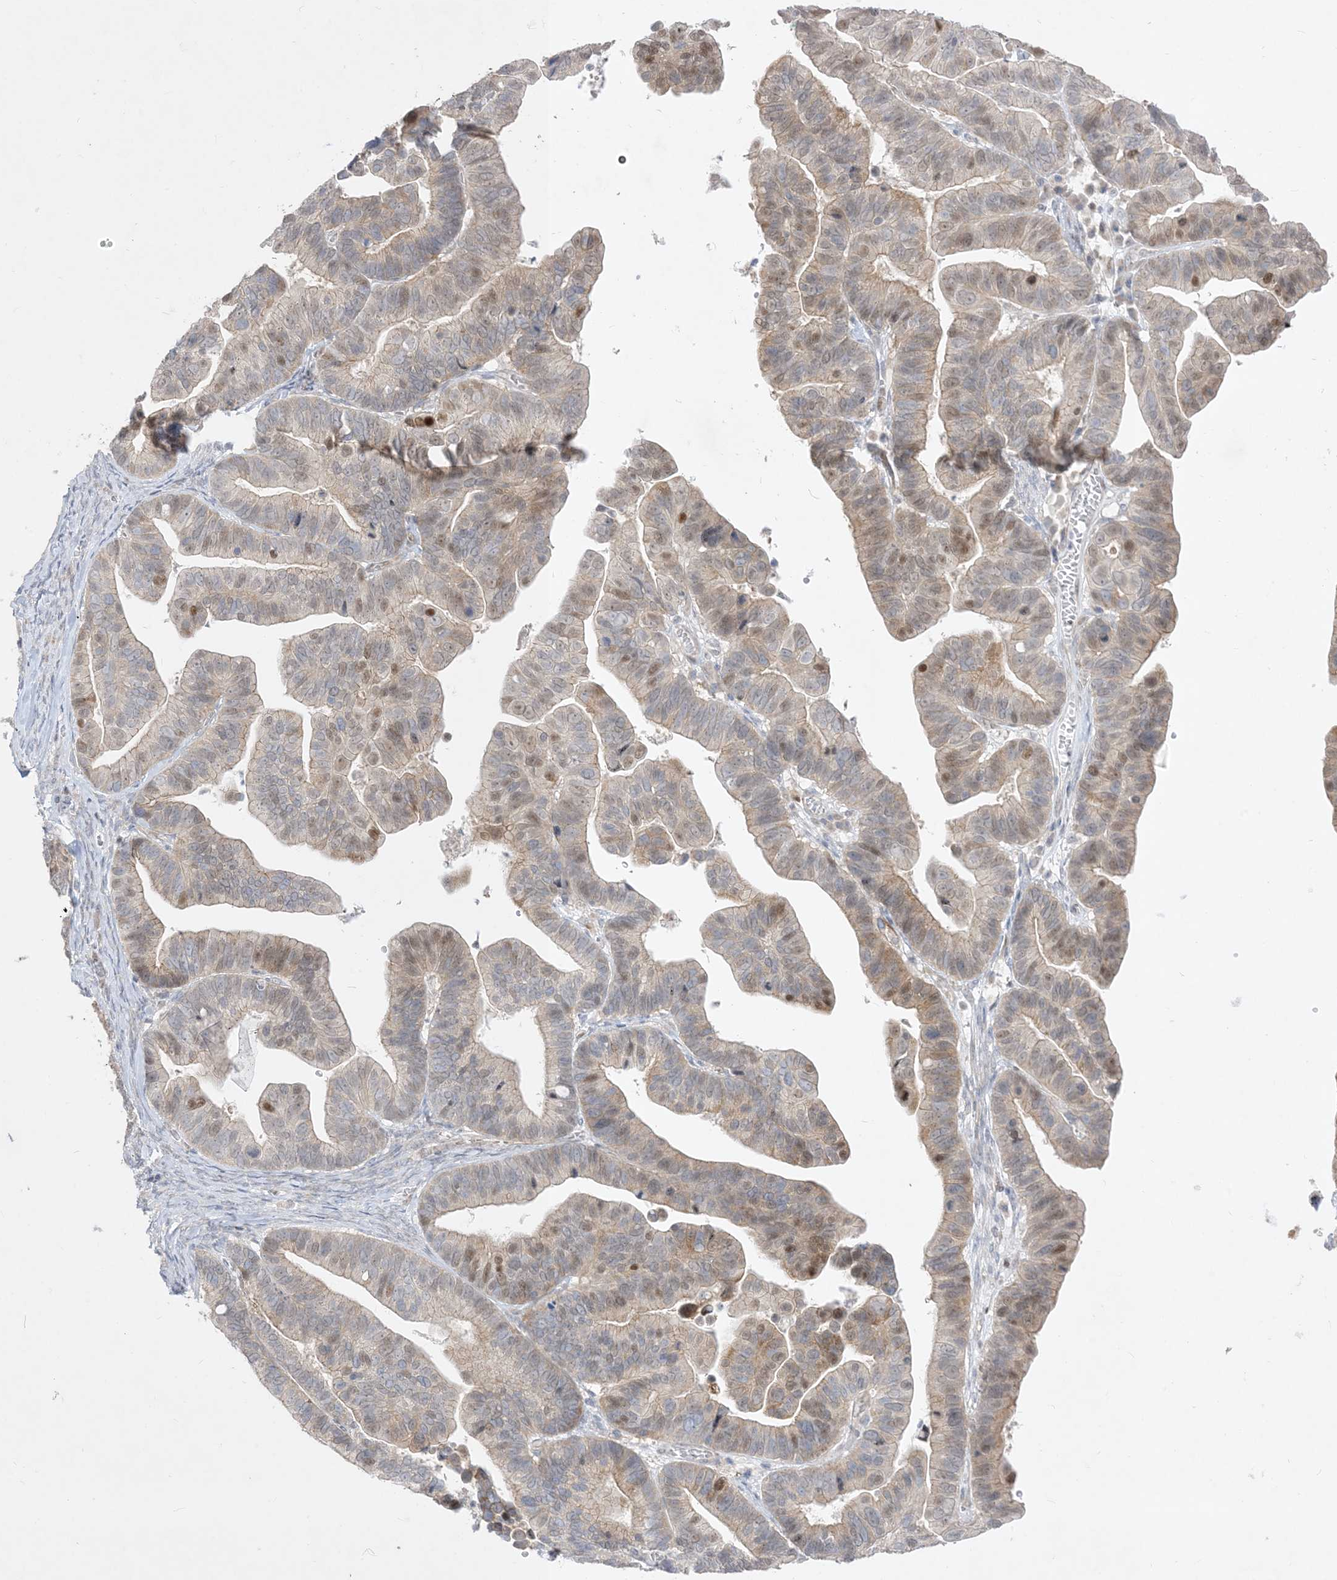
{"staining": {"intensity": "moderate", "quantity": "25%-75%", "location": "nuclear"}, "tissue": "ovarian cancer", "cell_type": "Tumor cells", "image_type": "cancer", "snomed": [{"axis": "morphology", "description": "Cystadenocarcinoma, serous, NOS"}, {"axis": "topography", "description": "Ovary"}], "caption": "There is medium levels of moderate nuclear positivity in tumor cells of serous cystadenocarcinoma (ovarian), as demonstrated by immunohistochemical staining (brown color).", "gene": "BHLHE40", "patient": {"sex": "female", "age": 56}}